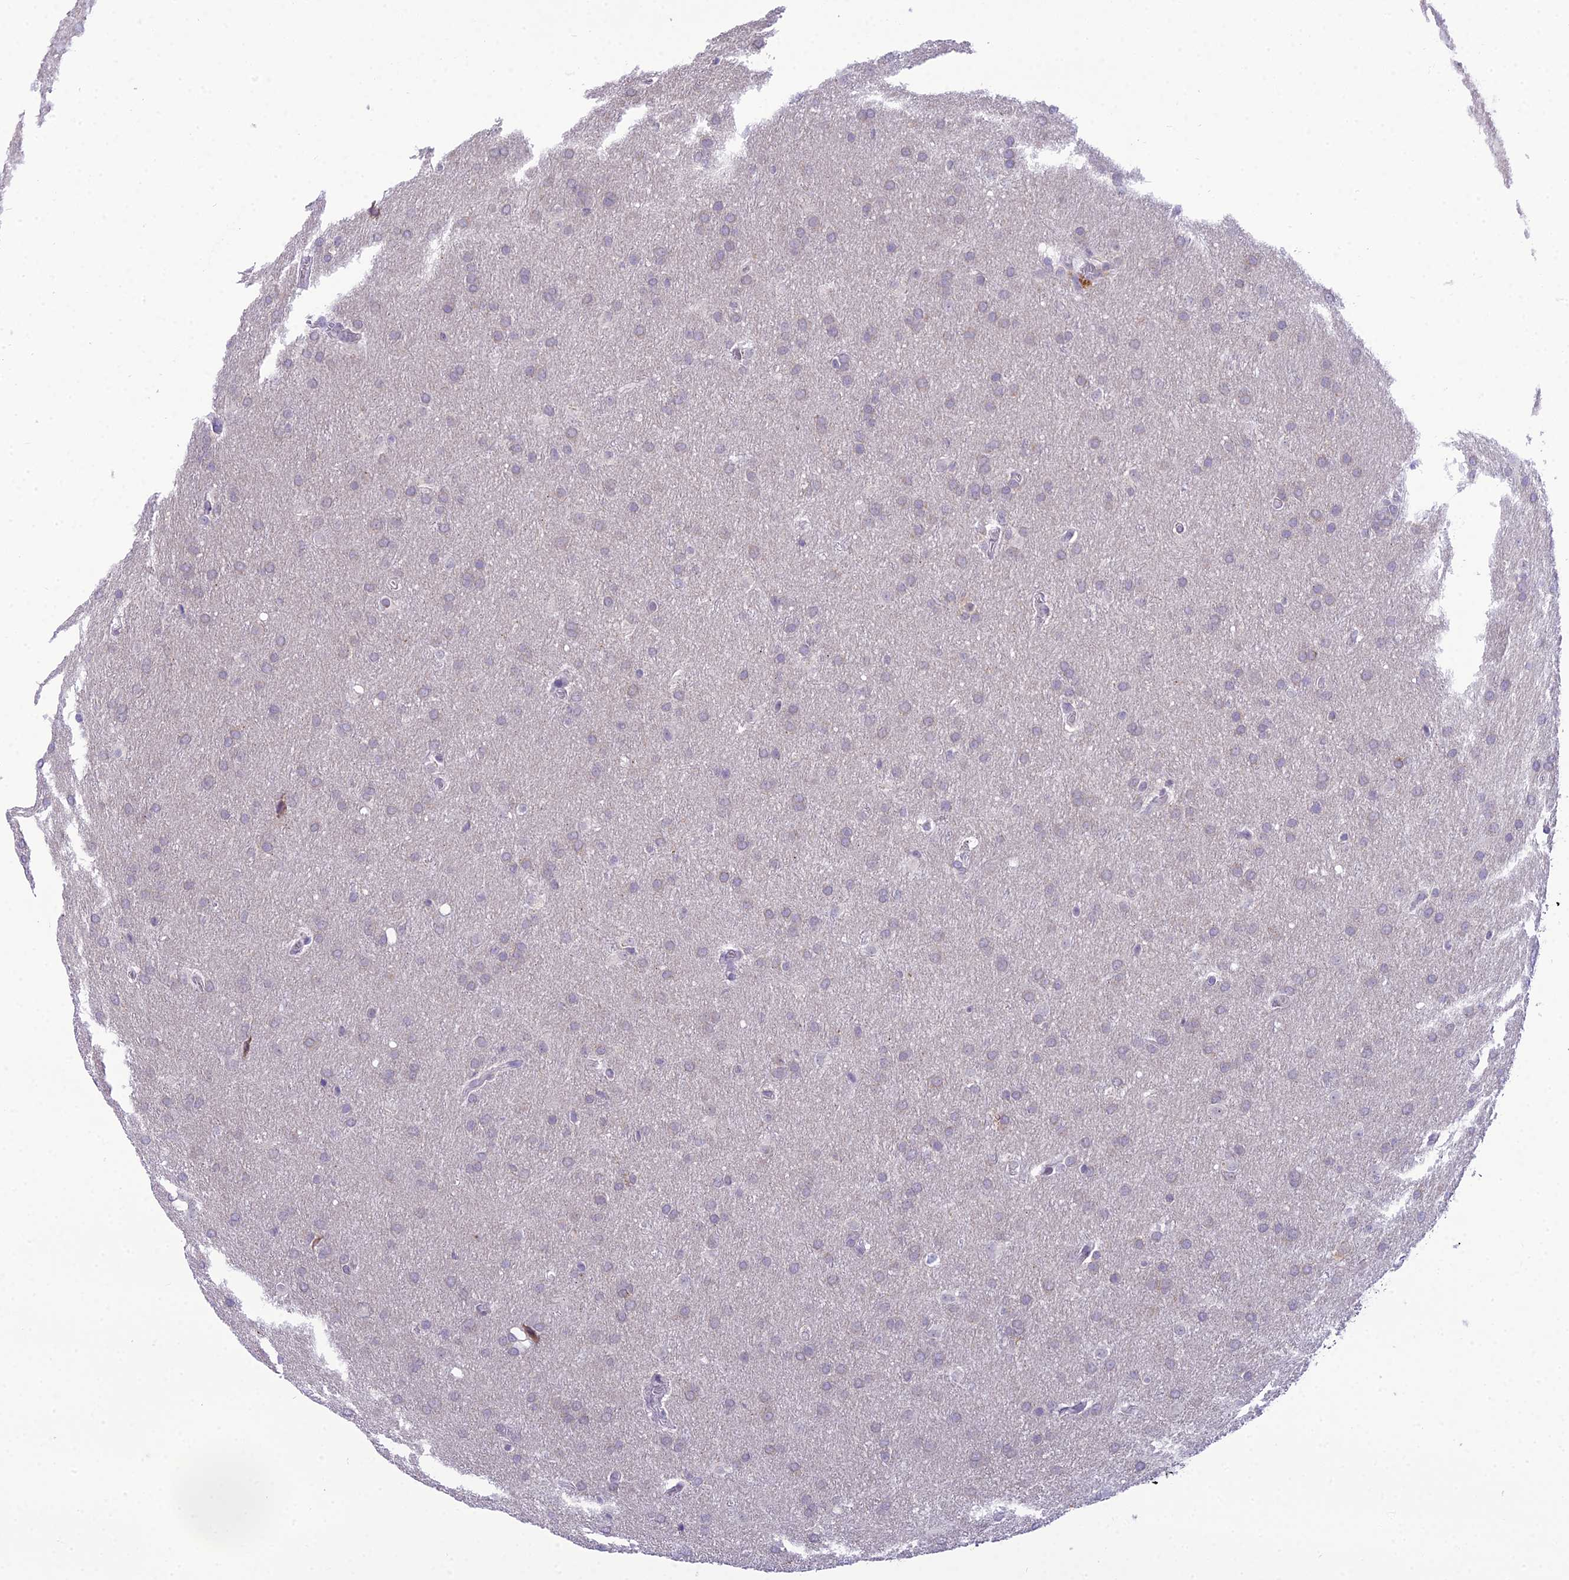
{"staining": {"intensity": "negative", "quantity": "none", "location": "none"}, "tissue": "glioma", "cell_type": "Tumor cells", "image_type": "cancer", "snomed": [{"axis": "morphology", "description": "Glioma, malignant, Low grade"}, {"axis": "topography", "description": "Brain"}], "caption": "An immunohistochemistry photomicrograph of glioma is shown. There is no staining in tumor cells of glioma. (DAB (3,3'-diaminobenzidine) immunohistochemistry (IHC) with hematoxylin counter stain).", "gene": "MIIP", "patient": {"sex": "female", "age": 32}}